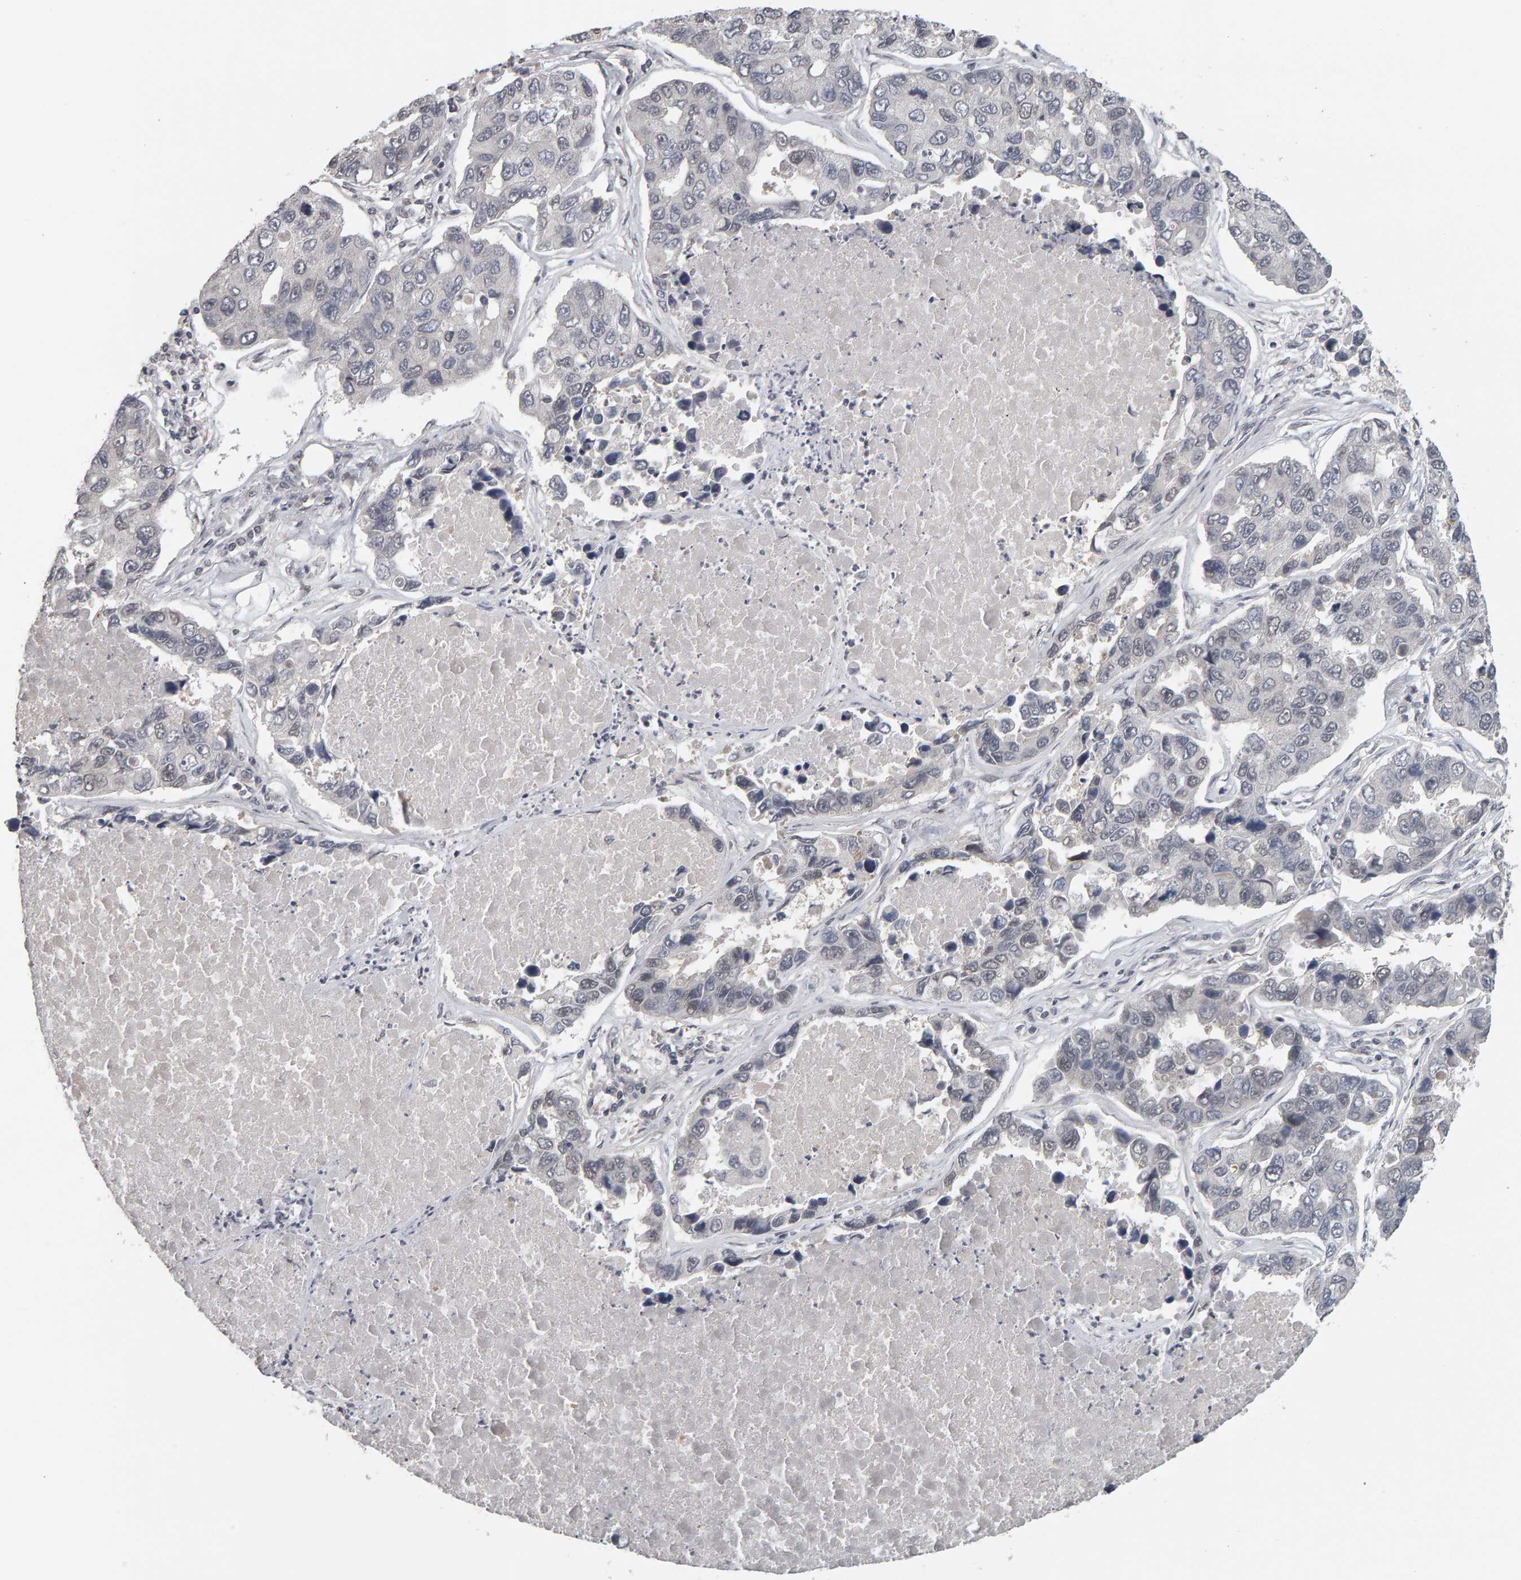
{"staining": {"intensity": "negative", "quantity": "none", "location": "none"}, "tissue": "lung cancer", "cell_type": "Tumor cells", "image_type": "cancer", "snomed": [{"axis": "morphology", "description": "Adenocarcinoma, NOS"}, {"axis": "topography", "description": "Lung"}], "caption": "DAB immunohistochemical staining of human lung cancer shows no significant expression in tumor cells. (DAB immunohistochemistry (IHC) visualized using brightfield microscopy, high magnification).", "gene": "TEFM", "patient": {"sex": "male", "age": 64}}